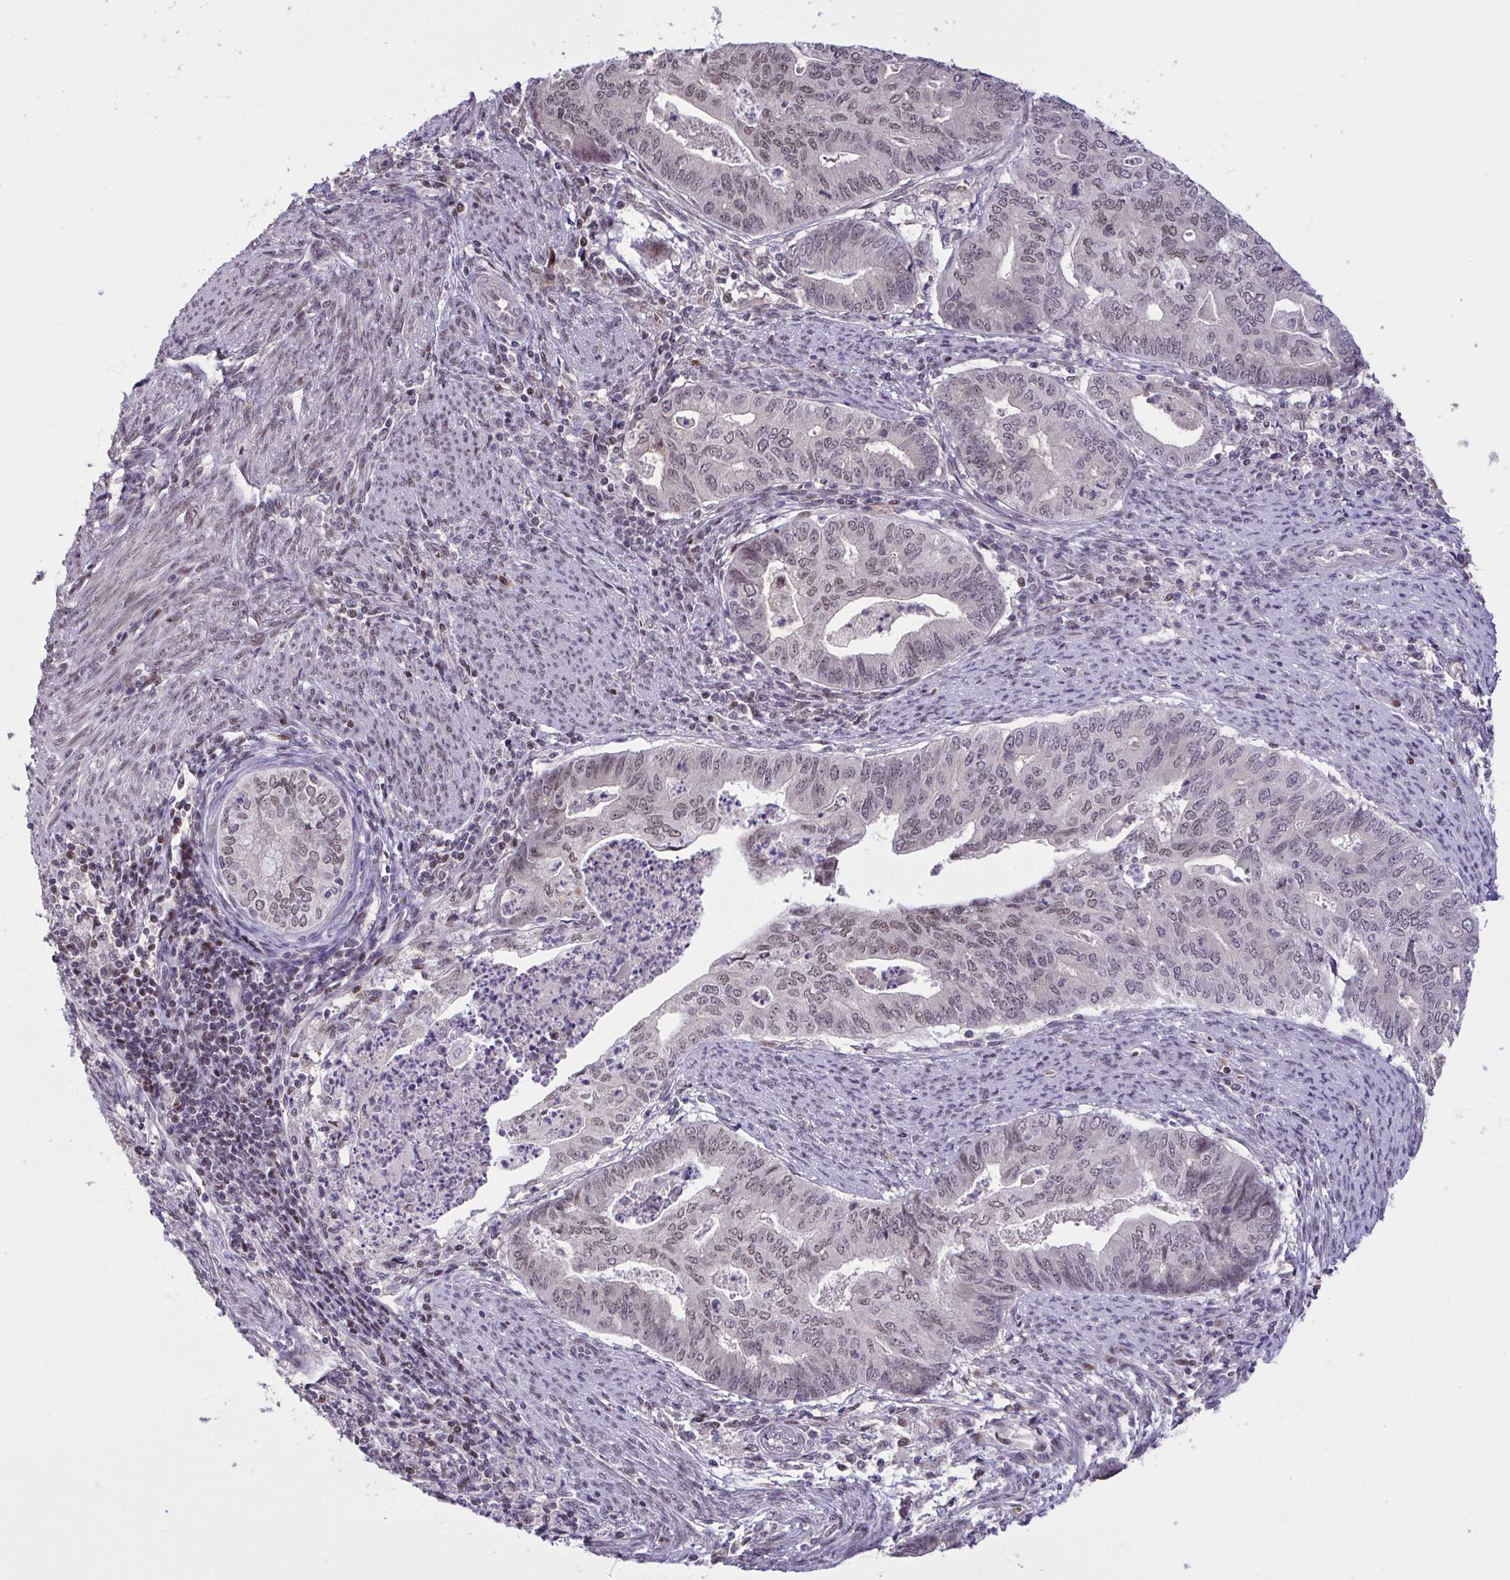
{"staining": {"intensity": "weak", "quantity": "25%-75%", "location": "nuclear"}, "tissue": "endometrial cancer", "cell_type": "Tumor cells", "image_type": "cancer", "snomed": [{"axis": "morphology", "description": "Adenocarcinoma, NOS"}, {"axis": "topography", "description": "Endometrium"}], "caption": "Immunohistochemistry histopathology image of human adenocarcinoma (endometrial) stained for a protein (brown), which demonstrates low levels of weak nuclear positivity in approximately 25%-75% of tumor cells.", "gene": "ZNF414", "patient": {"sex": "female", "age": 79}}